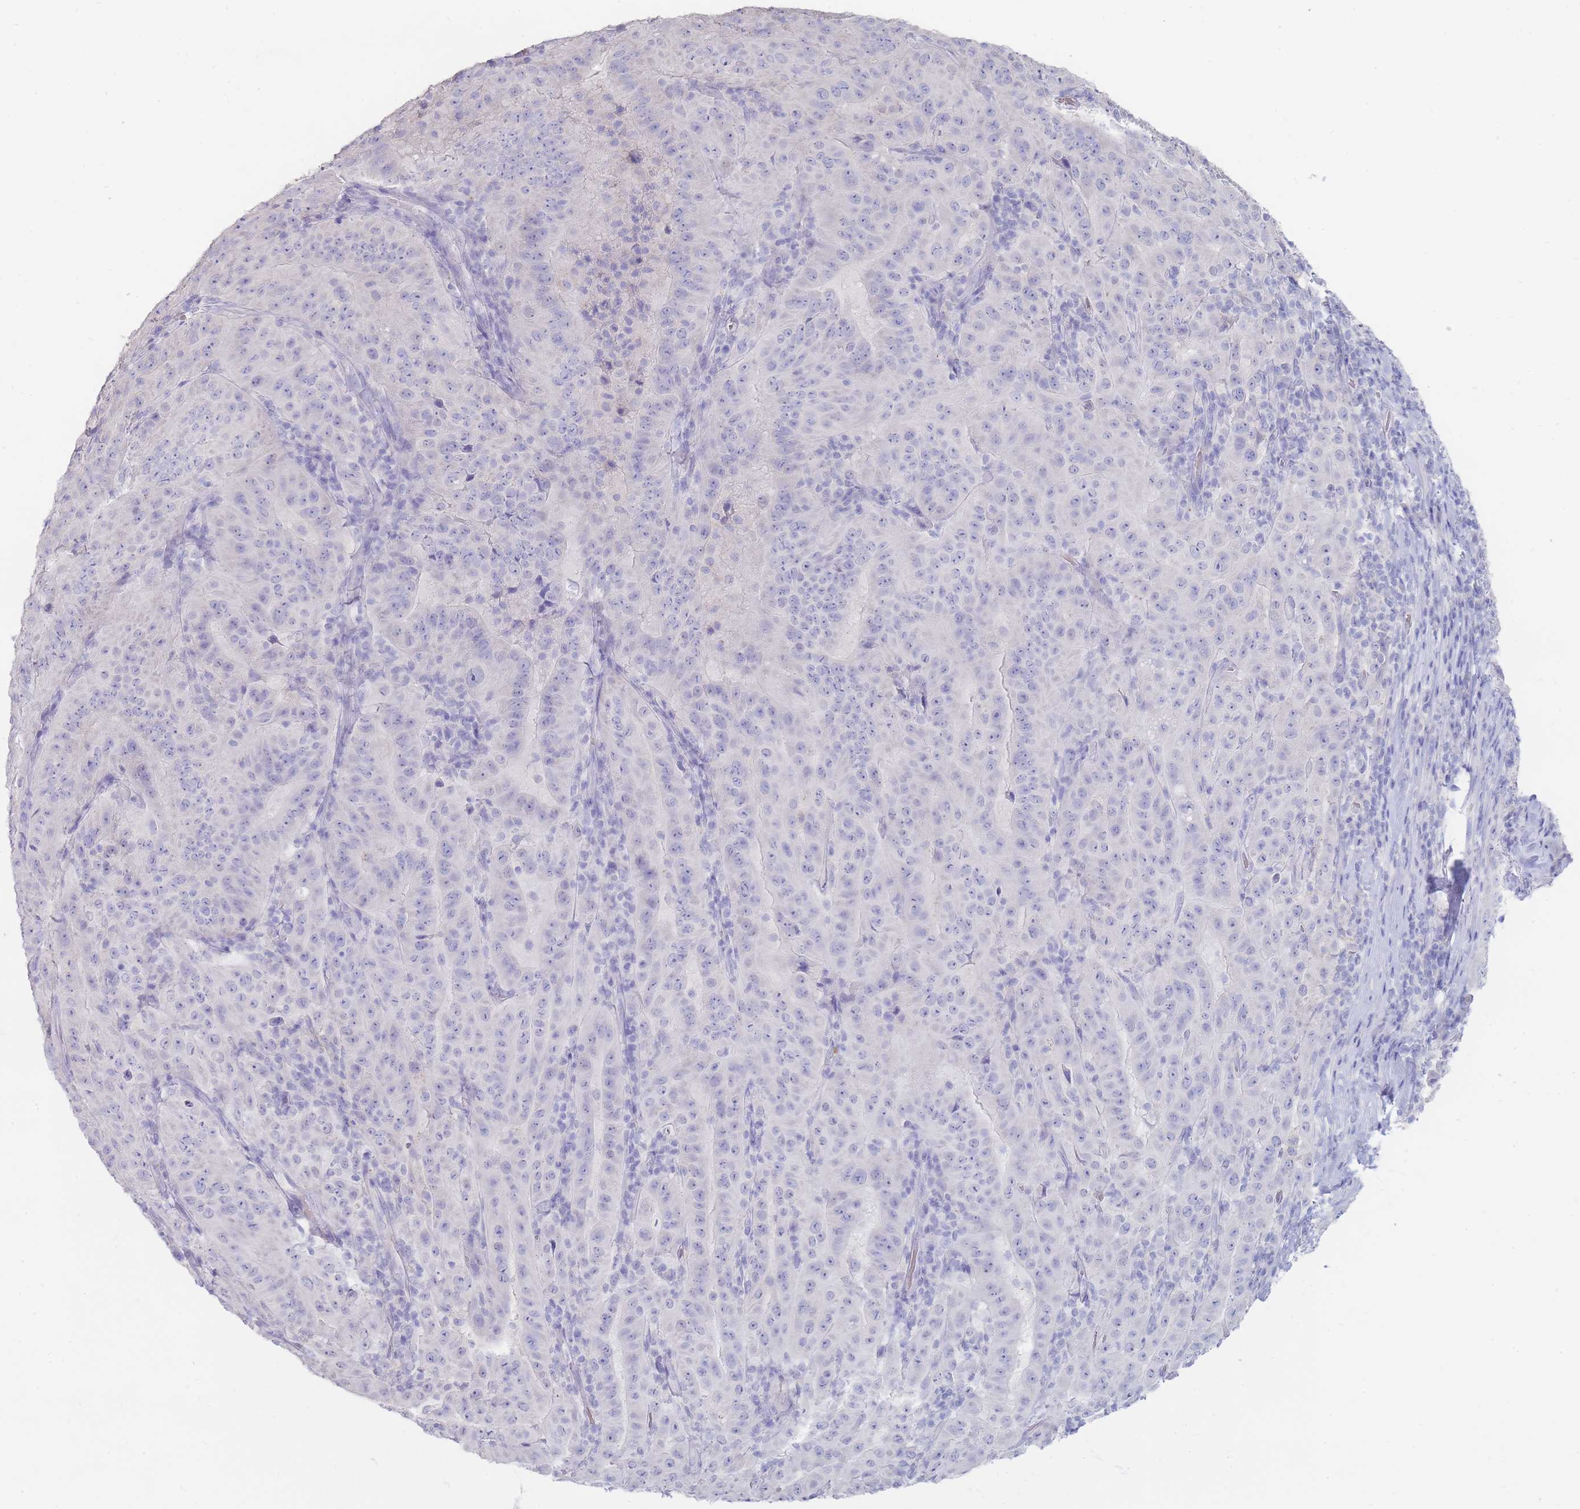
{"staining": {"intensity": "negative", "quantity": "none", "location": "none"}, "tissue": "pancreatic cancer", "cell_type": "Tumor cells", "image_type": "cancer", "snomed": [{"axis": "morphology", "description": "Adenocarcinoma, NOS"}, {"axis": "topography", "description": "Pancreas"}], "caption": "DAB (3,3'-diaminobenzidine) immunohistochemical staining of pancreatic cancer (adenocarcinoma) displays no significant expression in tumor cells.", "gene": "HBG2", "patient": {"sex": "male", "age": 63}}